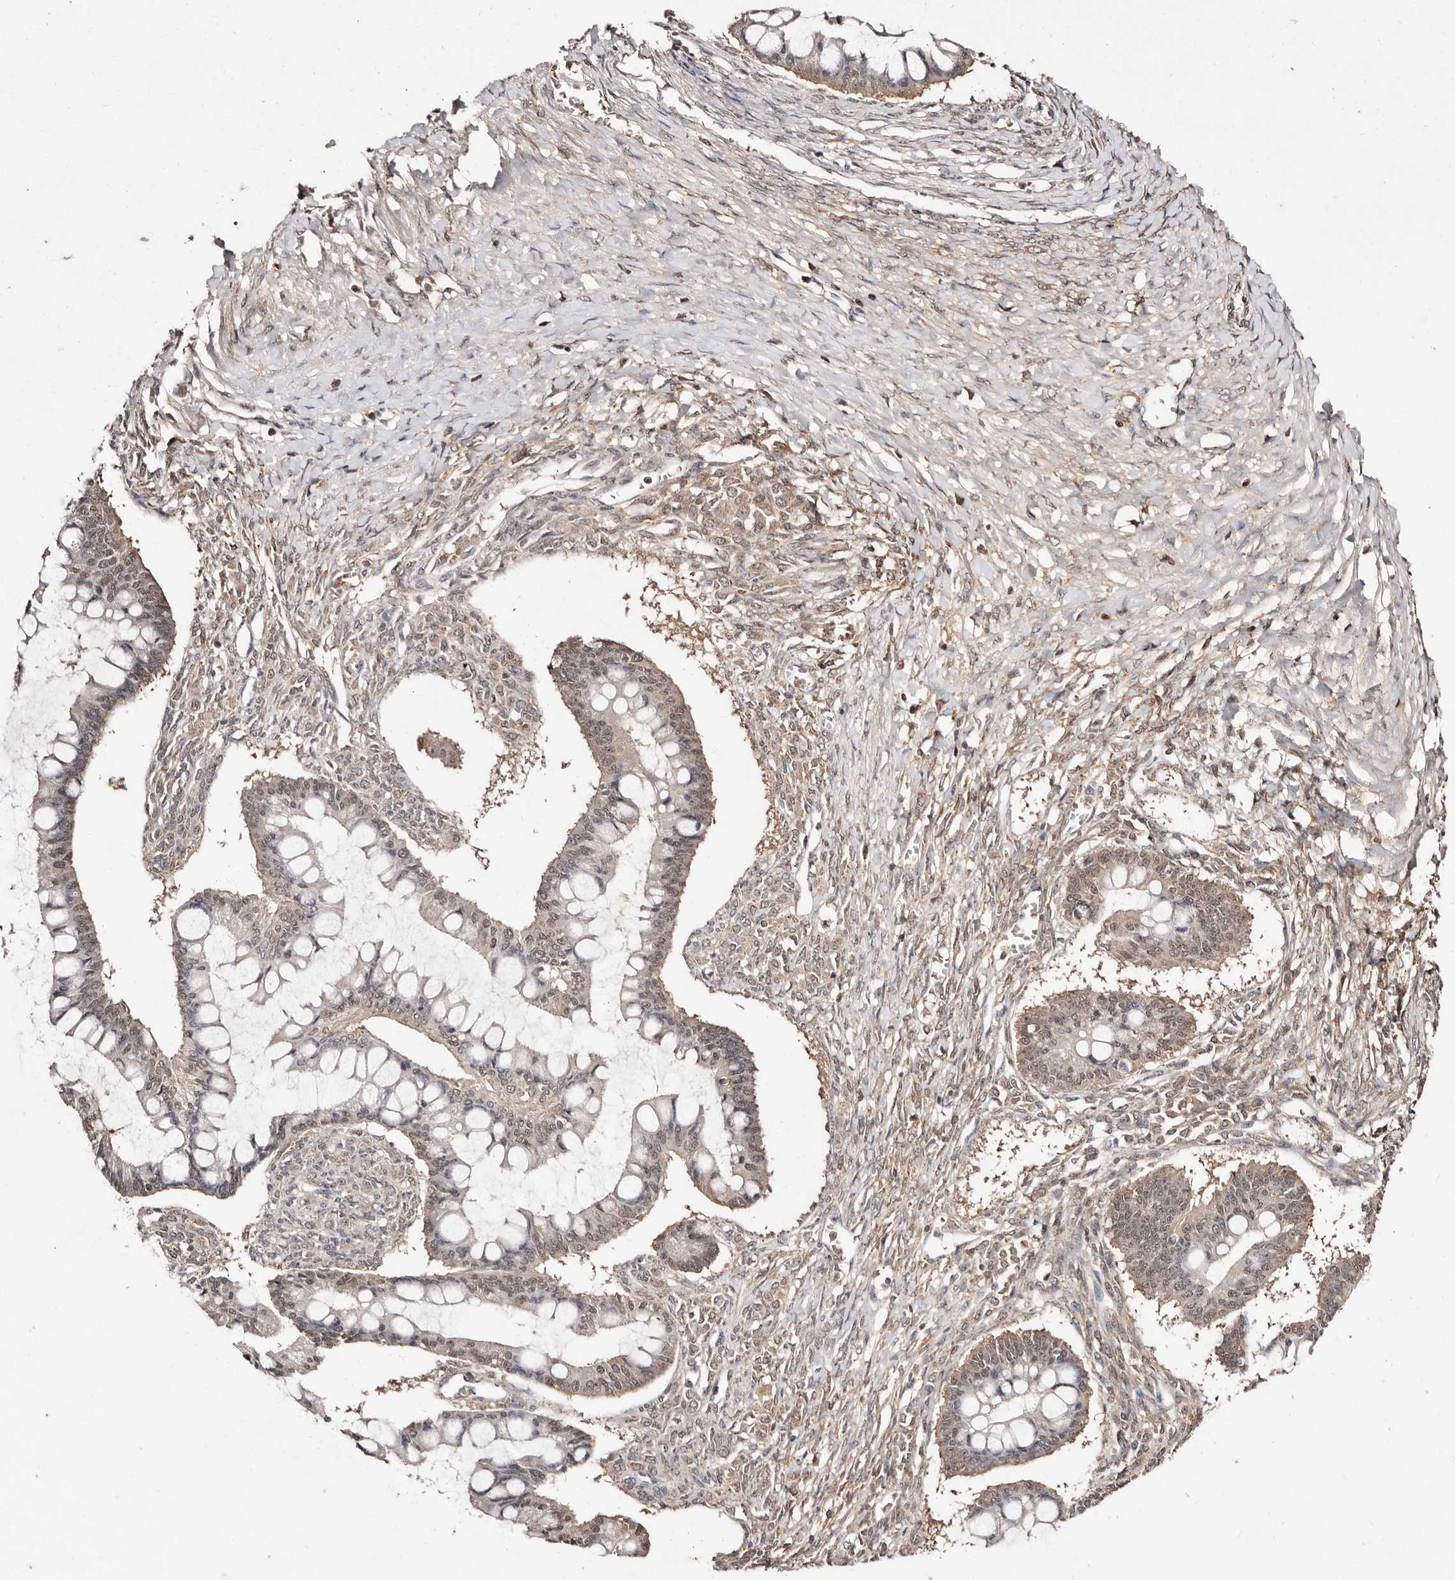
{"staining": {"intensity": "weak", "quantity": ">75%", "location": "nuclear"}, "tissue": "ovarian cancer", "cell_type": "Tumor cells", "image_type": "cancer", "snomed": [{"axis": "morphology", "description": "Cystadenocarcinoma, mucinous, NOS"}, {"axis": "topography", "description": "Ovary"}], "caption": "Immunohistochemical staining of human mucinous cystadenocarcinoma (ovarian) exhibits weak nuclear protein staining in approximately >75% of tumor cells.", "gene": "BICRAL", "patient": {"sex": "female", "age": 73}}